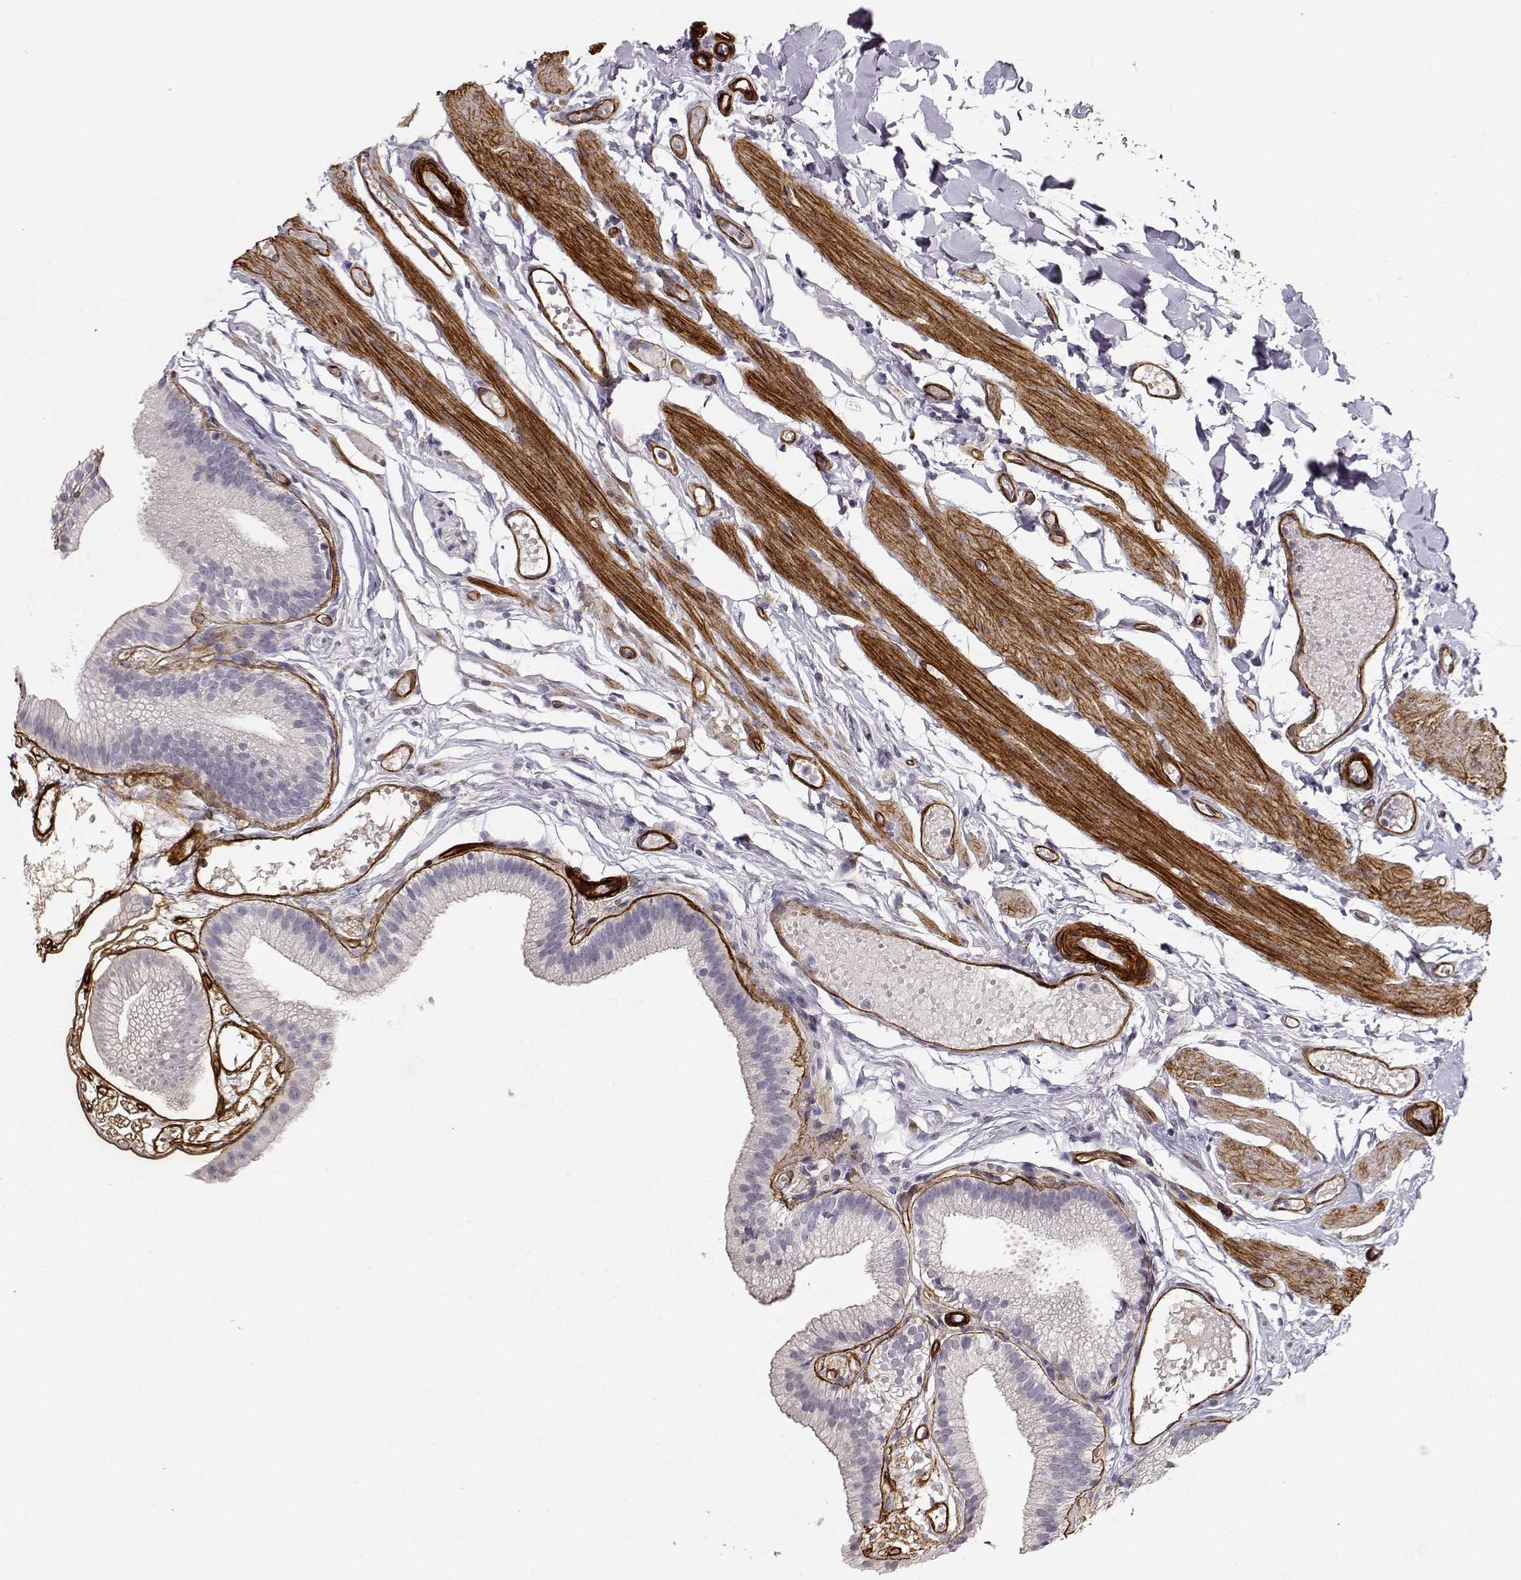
{"staining": {"intensity": "negative", "quantity": "none", "location": "none"}, "tissue": "gallbladder", "cell_type": "Glandular cells", "image_type": "normal", "snomed": [{"axis": "morphology", "description": "Normal tissue, NOS"}, {"axis": "topography", "description": "Gallbladder"}], "caption": "This is an immunohistochemistry (IHC) photomicrograph of normal human gallbladder. There is no expression in glandular cells.", "gene": "LAMA5", "patient": {"sex": "female", "age": 45}}